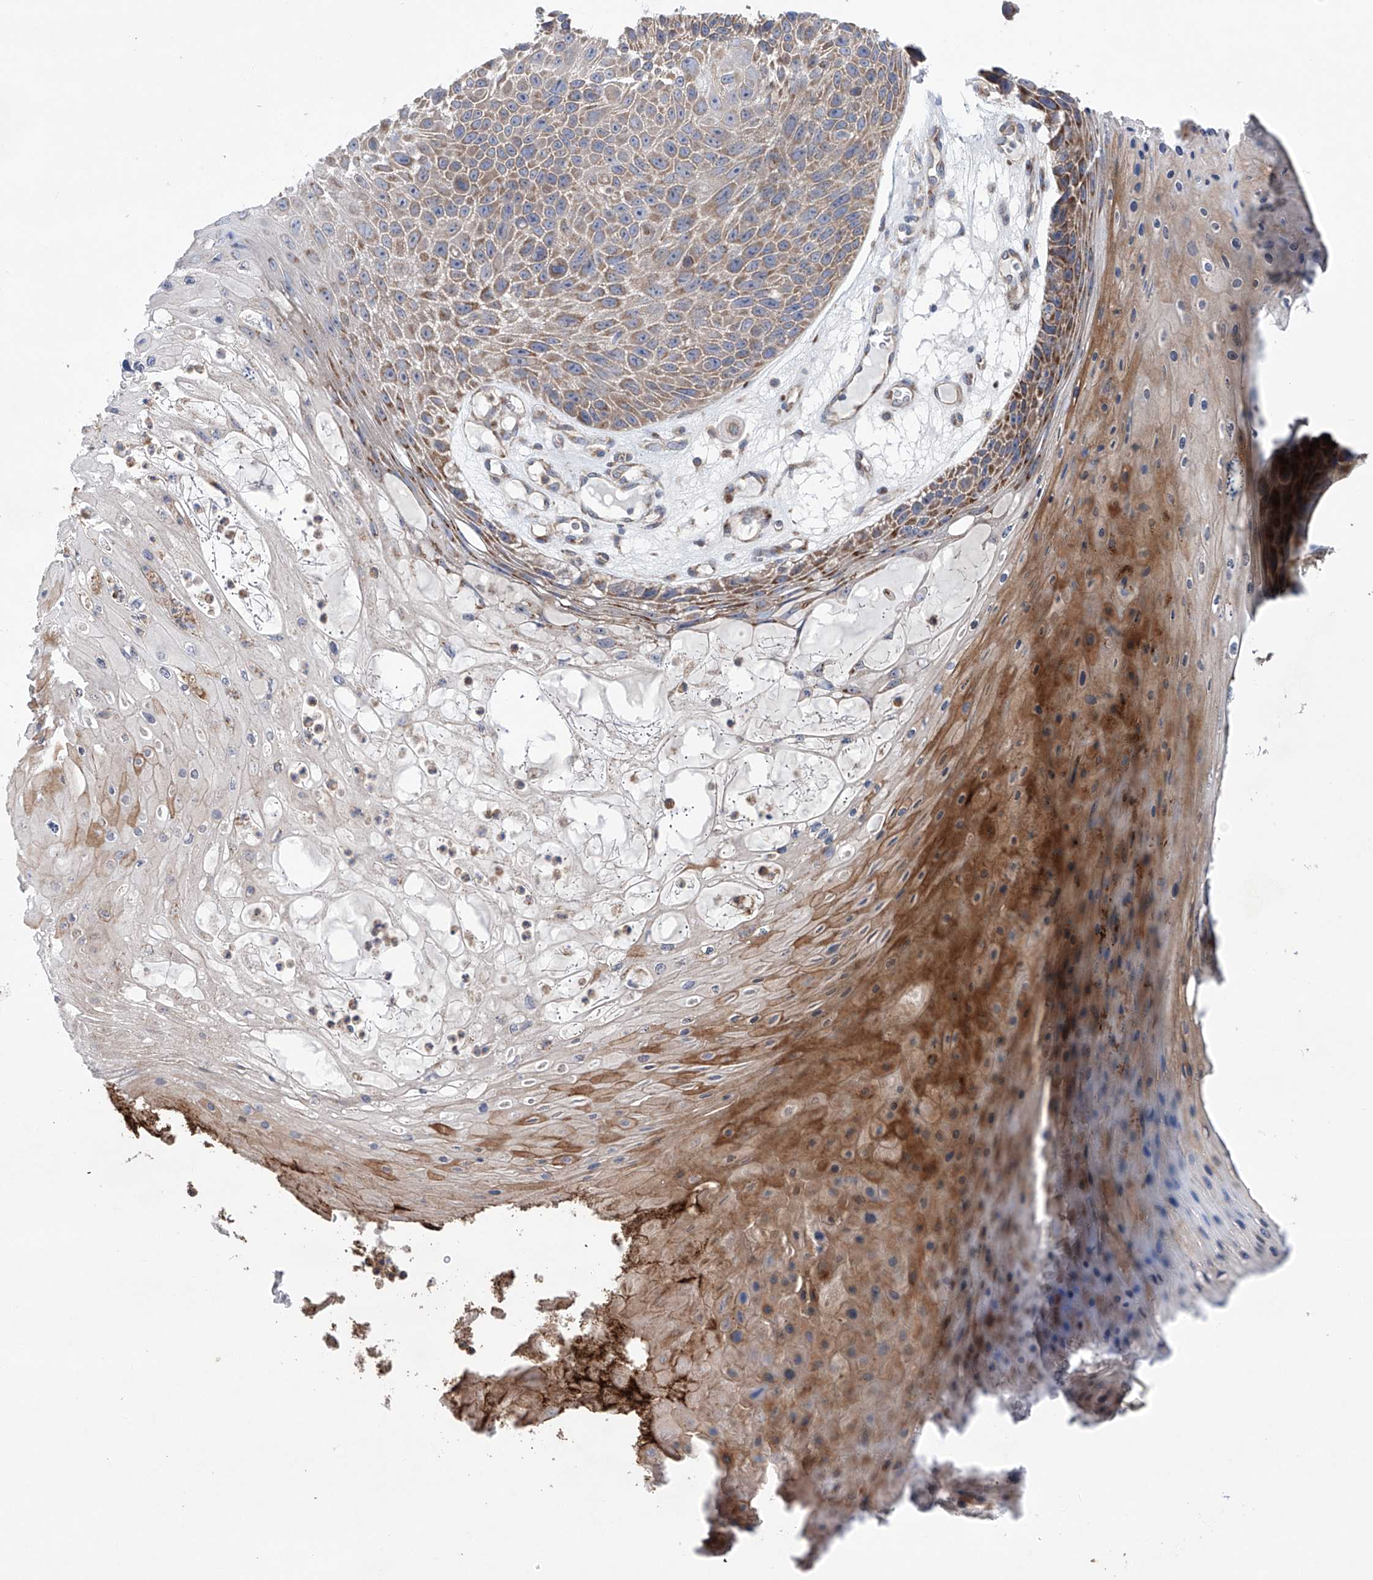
{"staining": {"intensity": "moderate", "quantity": ">75%", "location": "cytoplasmic/membranous"}, "tissue": "skin cancer", "cell_type": "Tumor cells", "image_type": "cancer", "snomed": [{"axis": "morphology", "description": "Squamous cell carcinoma, NOS"}, {"axis": "topography", "description": "Skin"}], "caption": "Approximately >75% of tumor cells in skin squamous cell carcinoma demonstrate moderate cytoplasmic/membranous protein staining as visualized by brown immunohistochemical staining.", "gene": "KLC4", "patient": {"sex": "female", "age": 88}}